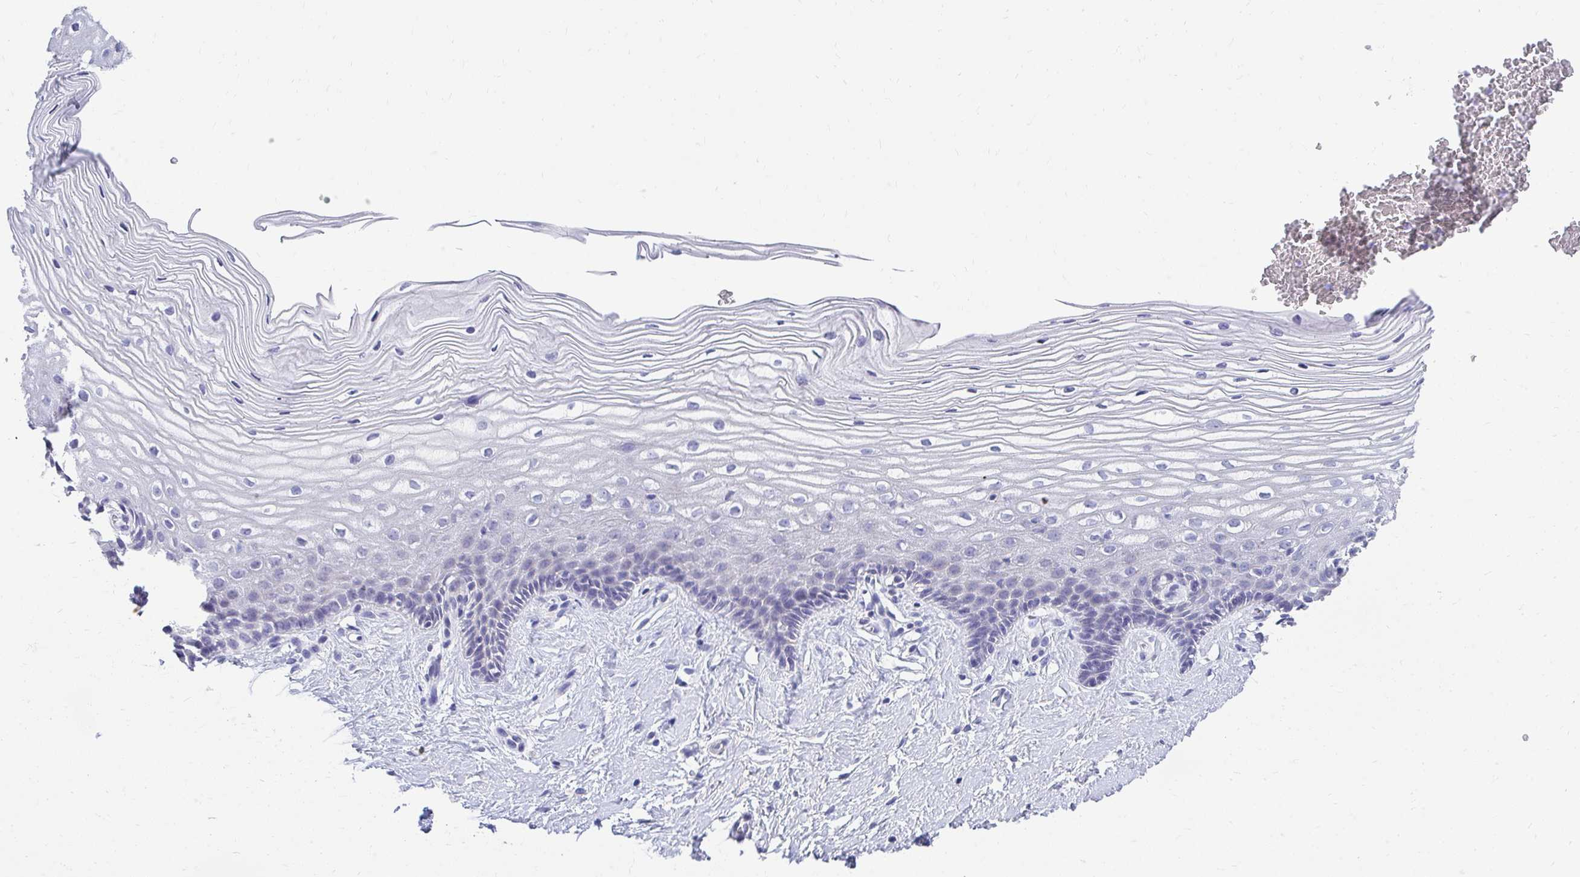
{"staining": {"intensity": "negative", "quantity": "none", "location": "none"}, "tissue": "cervix", "cell_type": "Squamous epithelial cells", "image_type": "normal", "snomed": [{"axis": "morphology", "description": "Normal tissue, NOS"}, {"axis": "topography", "description": "Cervix"}], "caption": "Immunohistochemistry image of unremarkable cervix: human cervix stained with DAB shows no significant protein positivity in squamous epithelial cells.", "gene": "TMPRSS2", "patient": {"sex": "female", "age": 40}}